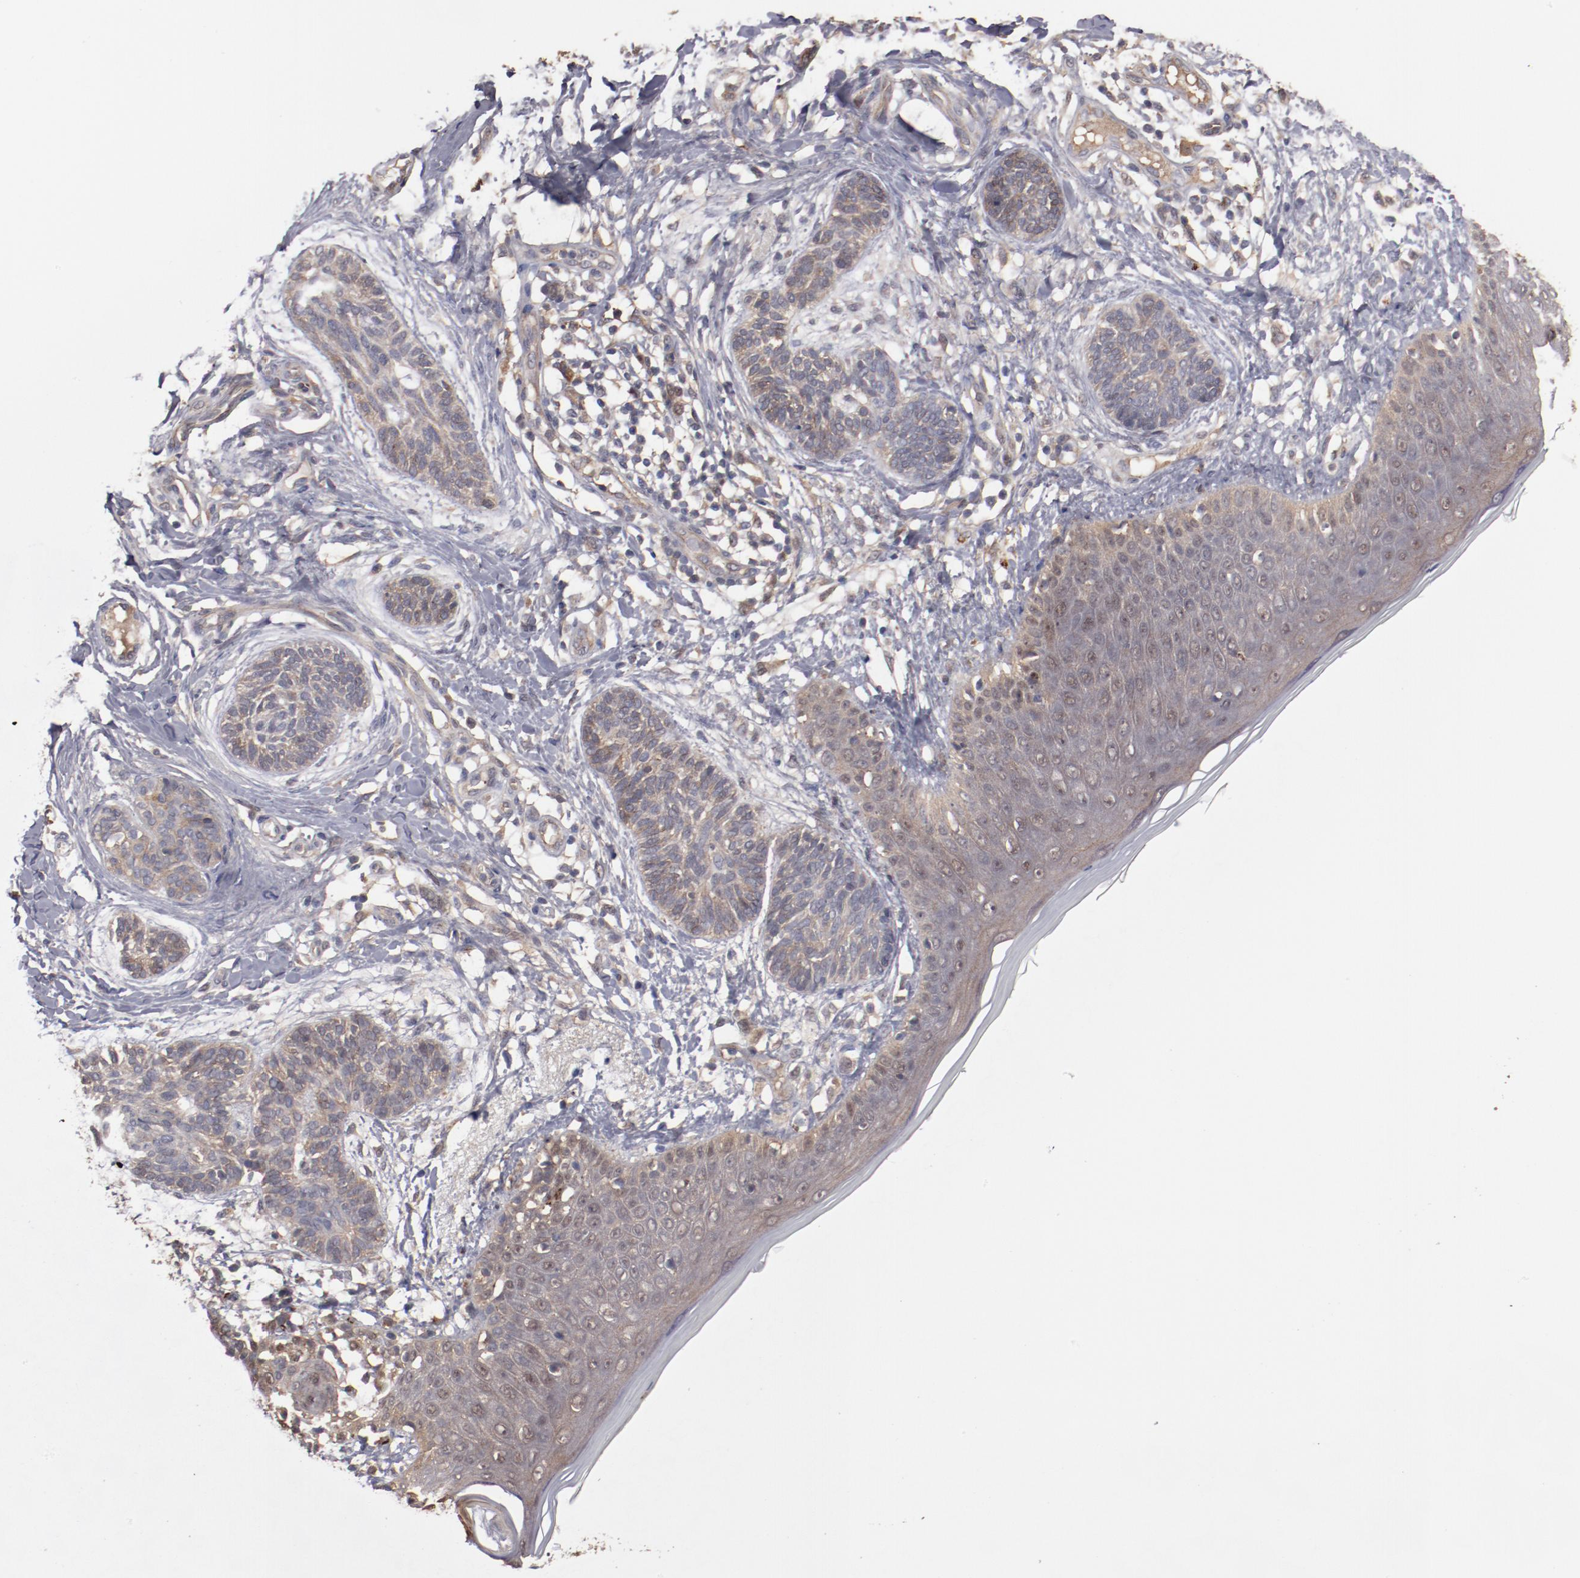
{"staining": {"intensity": "weak", "quantity": "25%-75%", "location": "cytoplasmic/membranous"}, "tissue": "skin cancer", "cell_type": "Tumor cells", "image_type": "cancer", "snomed": [{"axis": "morphology", "description": "Normal tissue, NOS"}, {"axis": "morphology", "description": "Basal cell carcinoma"}, {"axis": "topography", "description": "Skin"}], "caption": "Immunohistochemistry of human skin basal cell carcinoma exhibits low levels of weak cytoplasmic/membranous positivity in approximately 25%-75% of tumor cells. (IHC, brightfield microscopy, high magnification).", "gene": "DNAAF2", "patient": {"sex": "male", "age": 63}}